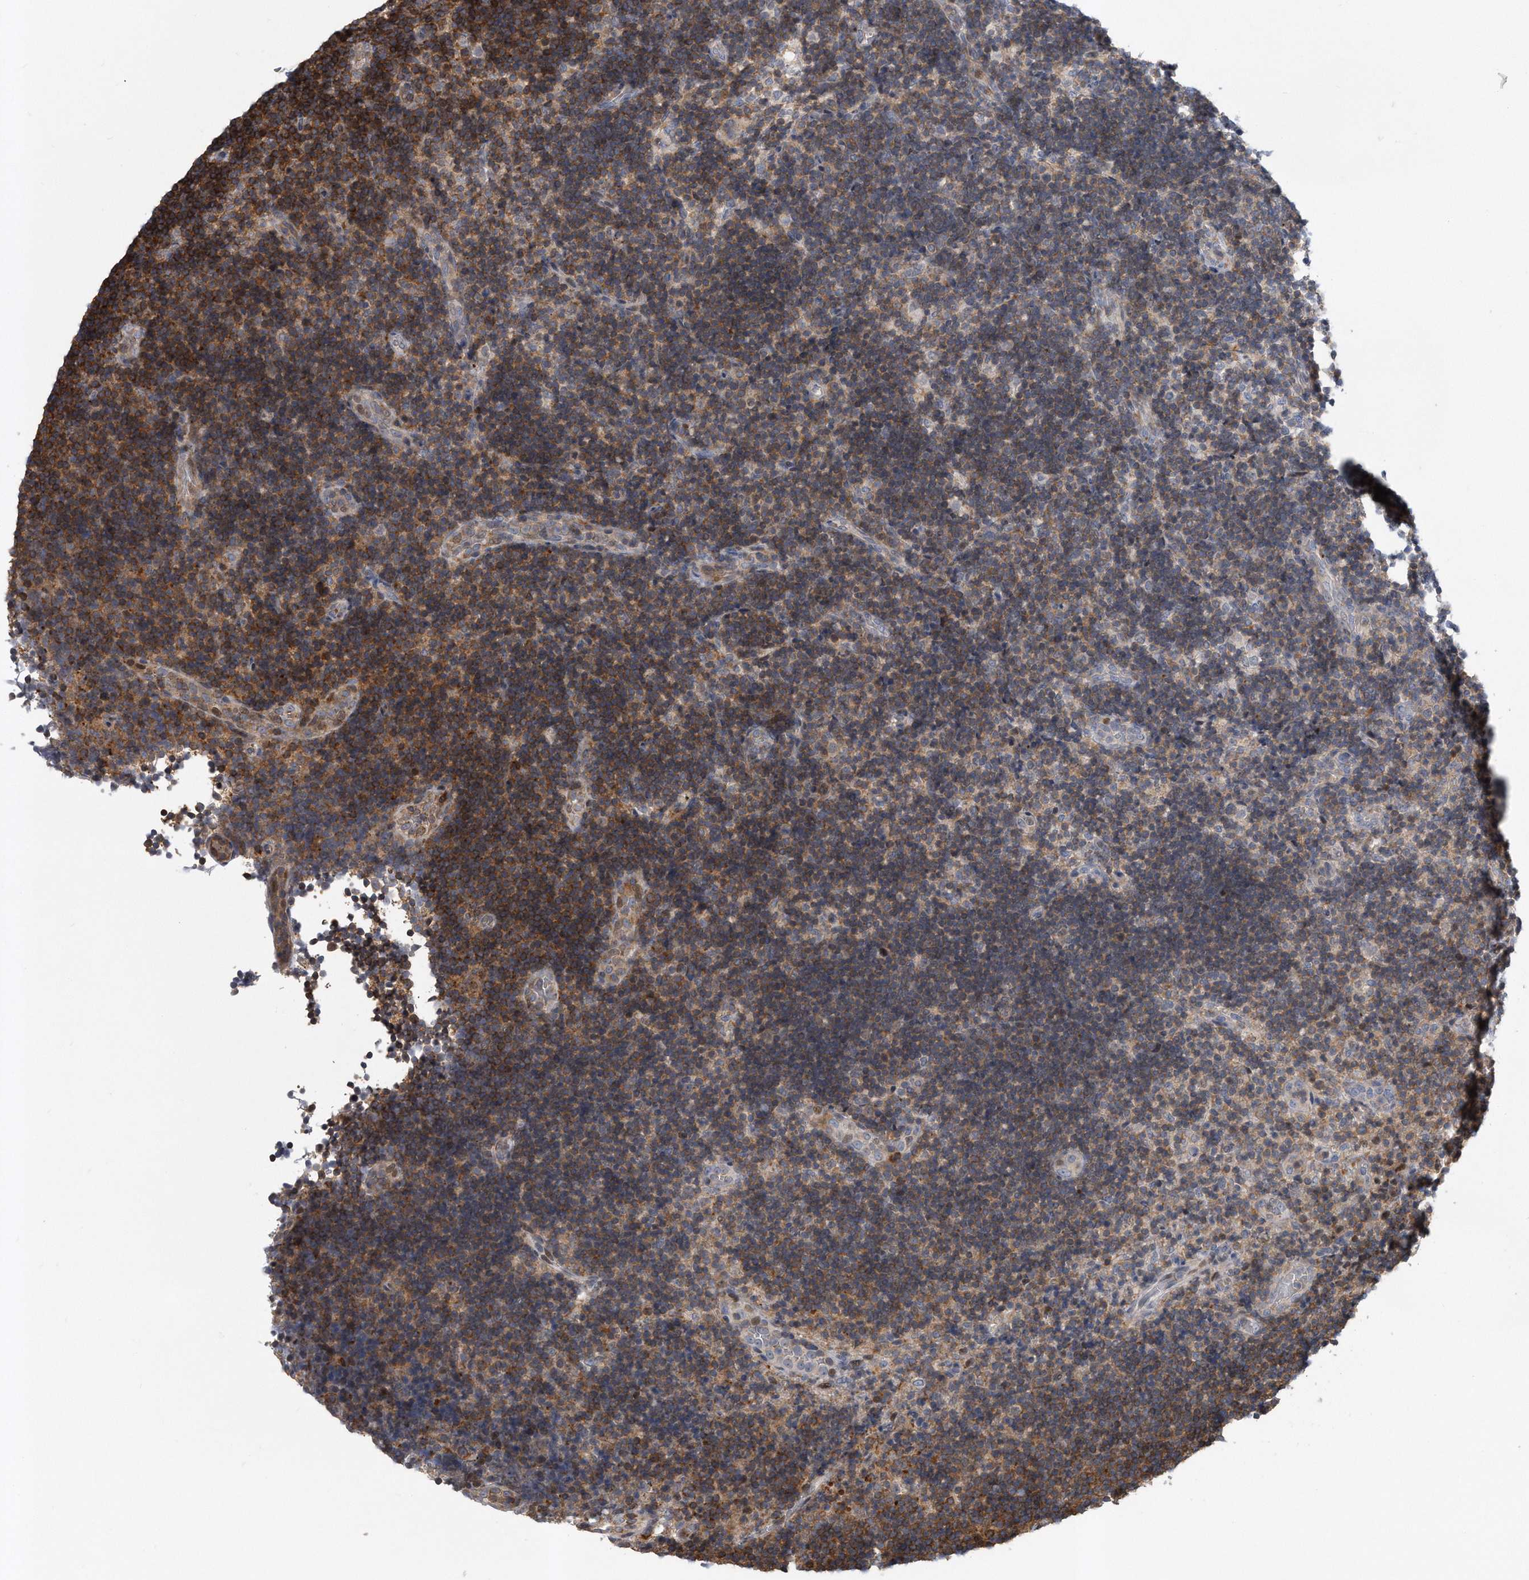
{"staining": {"intensity": "moderate", "quantity": ">75%", "location": "cytoplasmic/membranous"}, "tissue": "lymph node", "cell_type": "Germinal center cells", "image_type": "normal", "snomed": [{"axis": "morphology", "description": "Normal tissue, NOS"}, {"axis": "topography", "description": "Lymph node"}], "caption": "The micrograph reveals immunohistochemical staining of unremarkable lymph node. There is moderate cytoplasmic/membranous positivity is seen in about >75% of germinal center cells.", "gene": "PGBD2", "patient": {"sex": "female", "age": 22}}